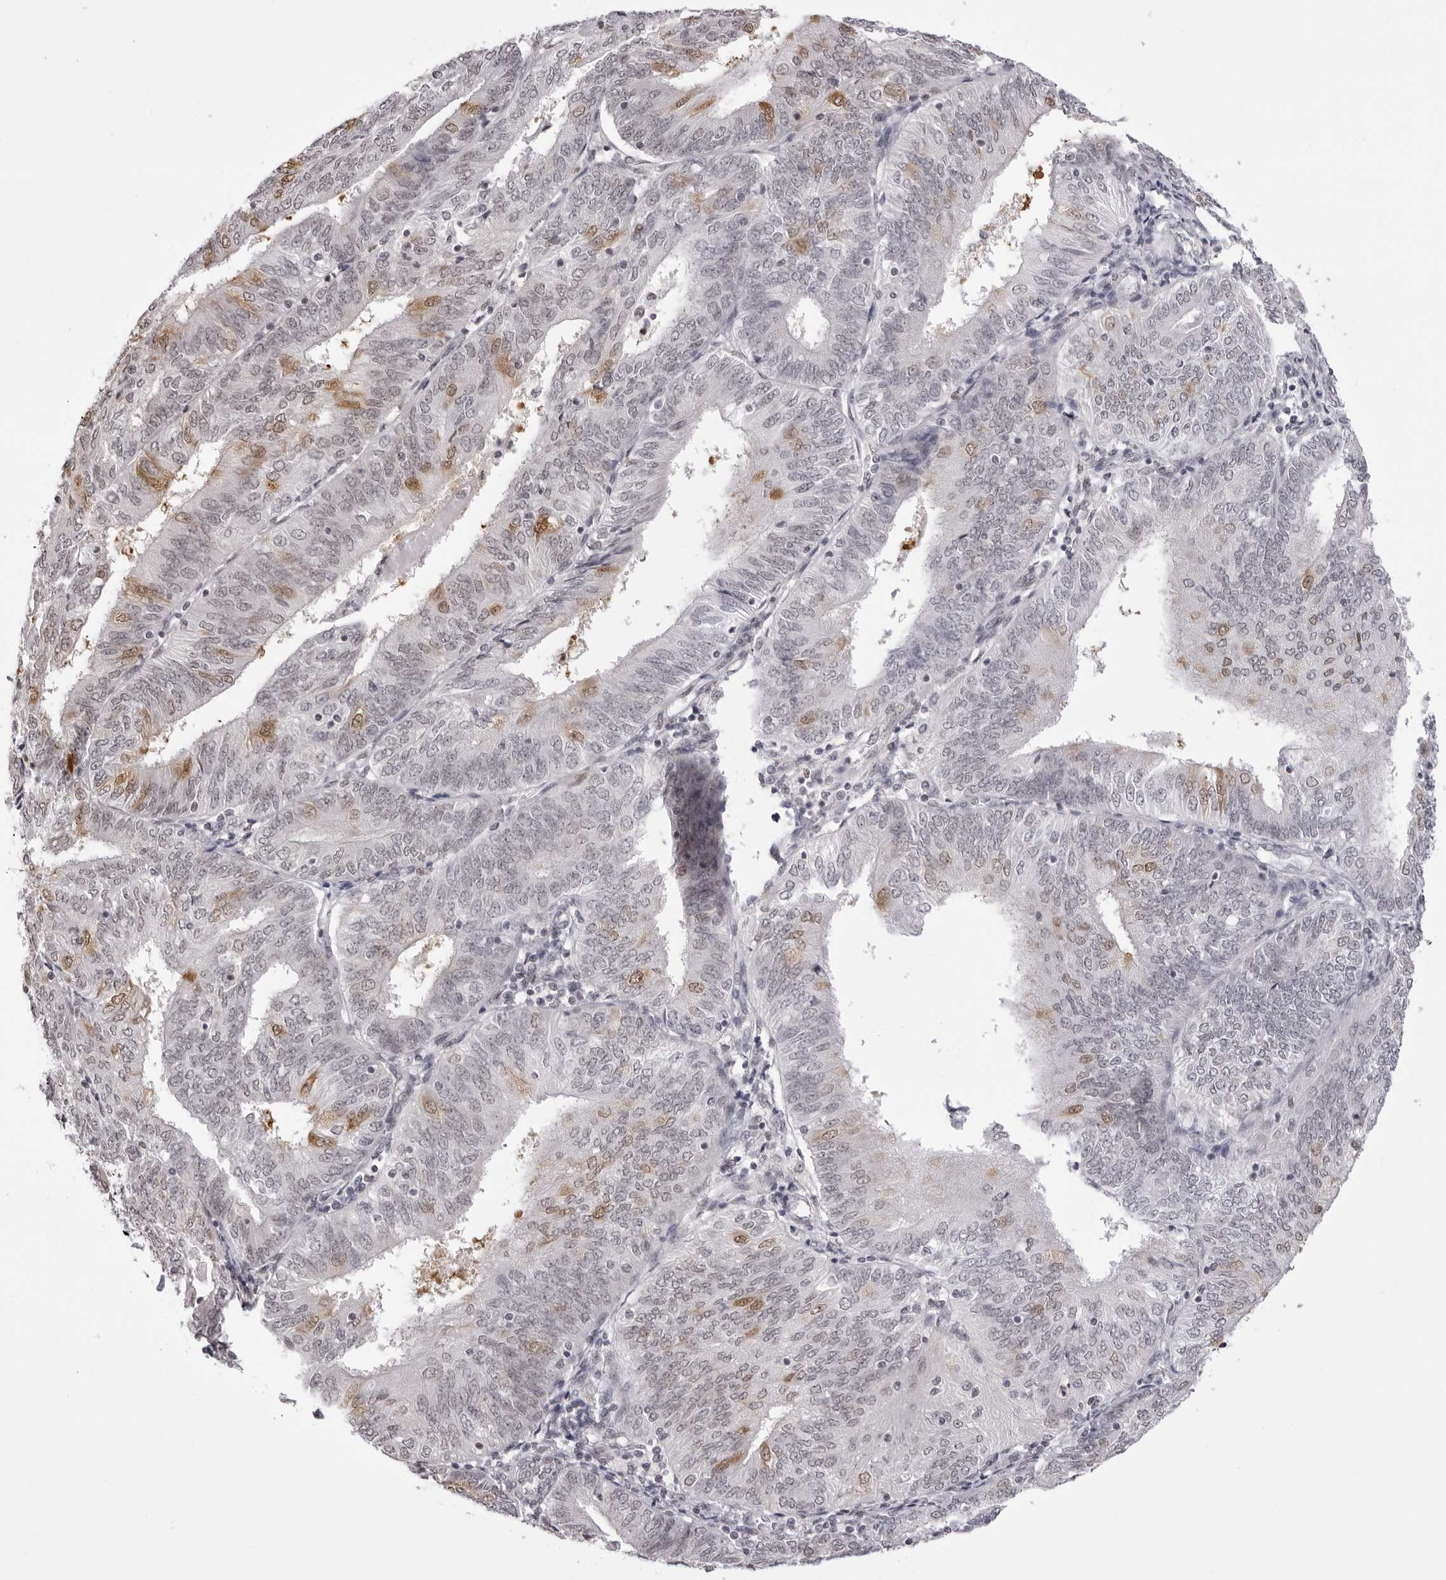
{"staining": {"intensity": "moderate", "quantity": "<25%", "location": "cytoplasmic/membranous,nuclear"}, "tissue": "endometrial cancer", "cell_type": "Tumor cells", "image_type": "cancer", "snomed": [{"axis": "morphology", "description": "Adenocarcinoma, NOS"}, {"axis": "topography", "description": "Endometrium"}], "caption": "Endometrial adenocarcinoma was stained to show a protein in brown. There is low levels of moderate cytoplasmic/membranous and nuclear staining in approximately <25% of tumor cells.", "gene": "HSPA4", "patient": {"sex": "female", "age": 58}}